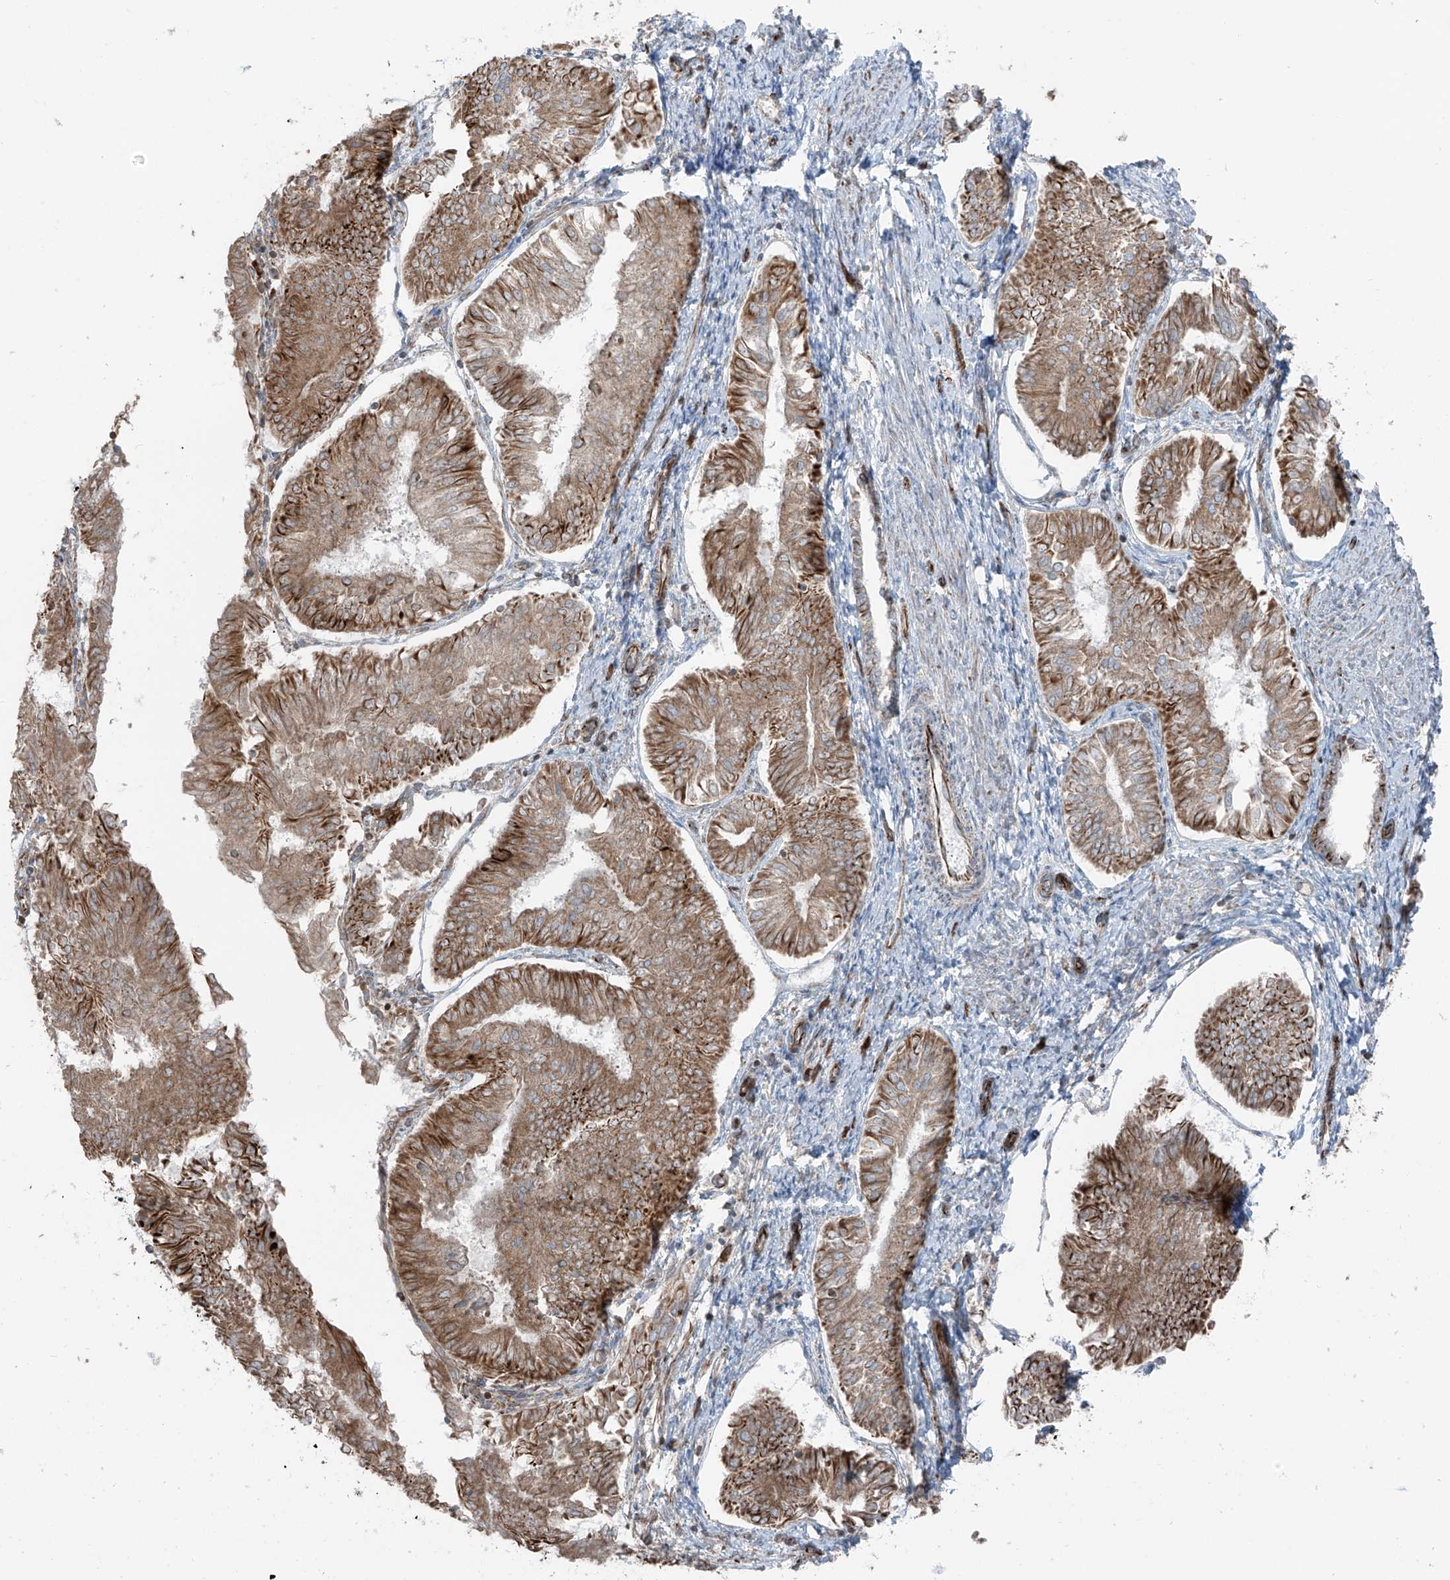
{"staining": {"intensity": "moderate", "quantity": ">75%", "location": "cytoplasmic/membranous"}, "tissue": "endometrial cancer", "cell_type": "Tumor cells", "image_type": "cancer", "snomed": [{"axis": "morphology", "description": "Adenocarcinoma, NOS"}, {"axis": "topography", "description": "Endometrium"}], "caption": "Brown immunohistochemical staining in human adenocarcinoma (endometrial) reveals moderate cytoplasmic/membranous expression in approximately >75% of tumor cells.", "gene": "ERLEC1", "patient": {"sex": "female", "age": 58}}